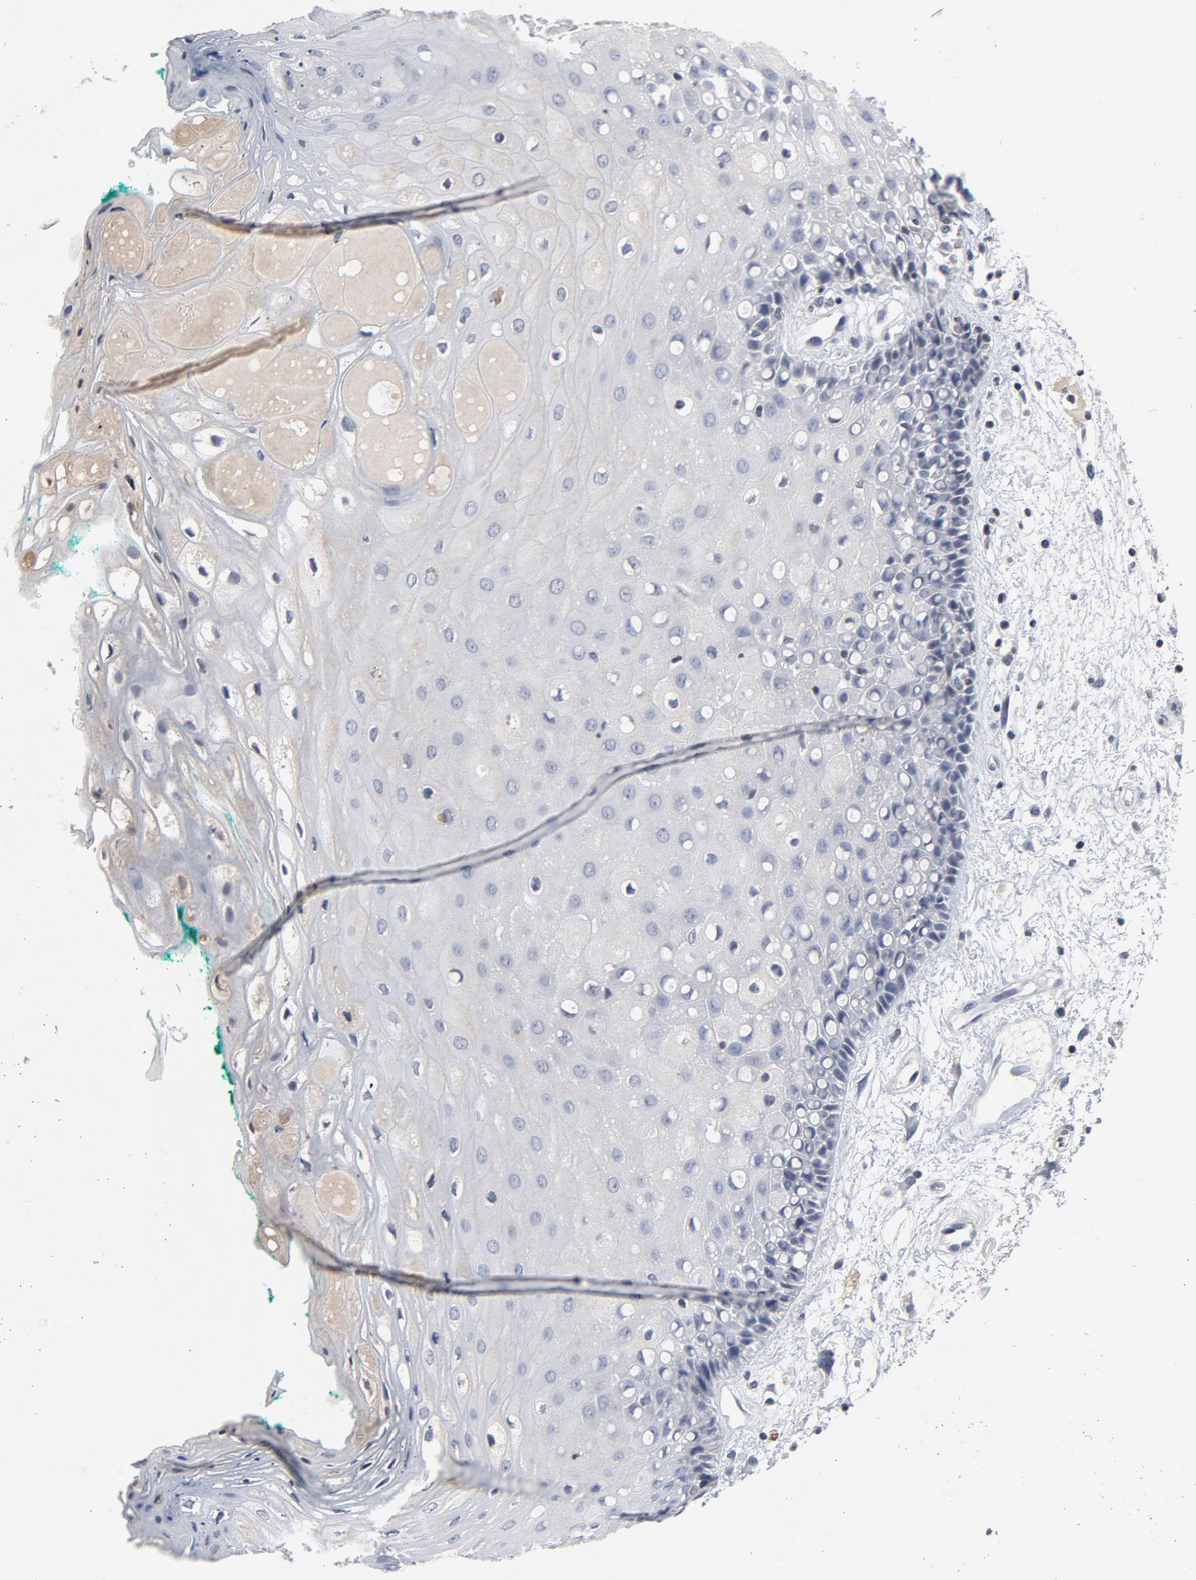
{"staining": {"intensity": "negative", "quantity": "none", "location": "none"}, "tissue": "oral mucosa", "cell_type": "Squamous epithelial cells", "image_type": "normal", "snomed": [{"axis": "morphology", "description": "Normal tissue, NOS"}, {"axis": "morphology", "description": "Squamous cell carcinoma, NOS"}, {"axis": "topography", "description": "Skeletal muscle"}, {"axis": "topography", "description": "Oral tissue"}, {"axis": "topography", "description": "Head-Neck"}], "caption": "The photomicrograph reveals no significant staining in squamous epithelial cells of oral mucosa. (DAB immunohistochemistry visualized using brightfield microscopy, high magnification).", "gene": "TCL1A", "patient": {"sex": "female", "age": 84}}